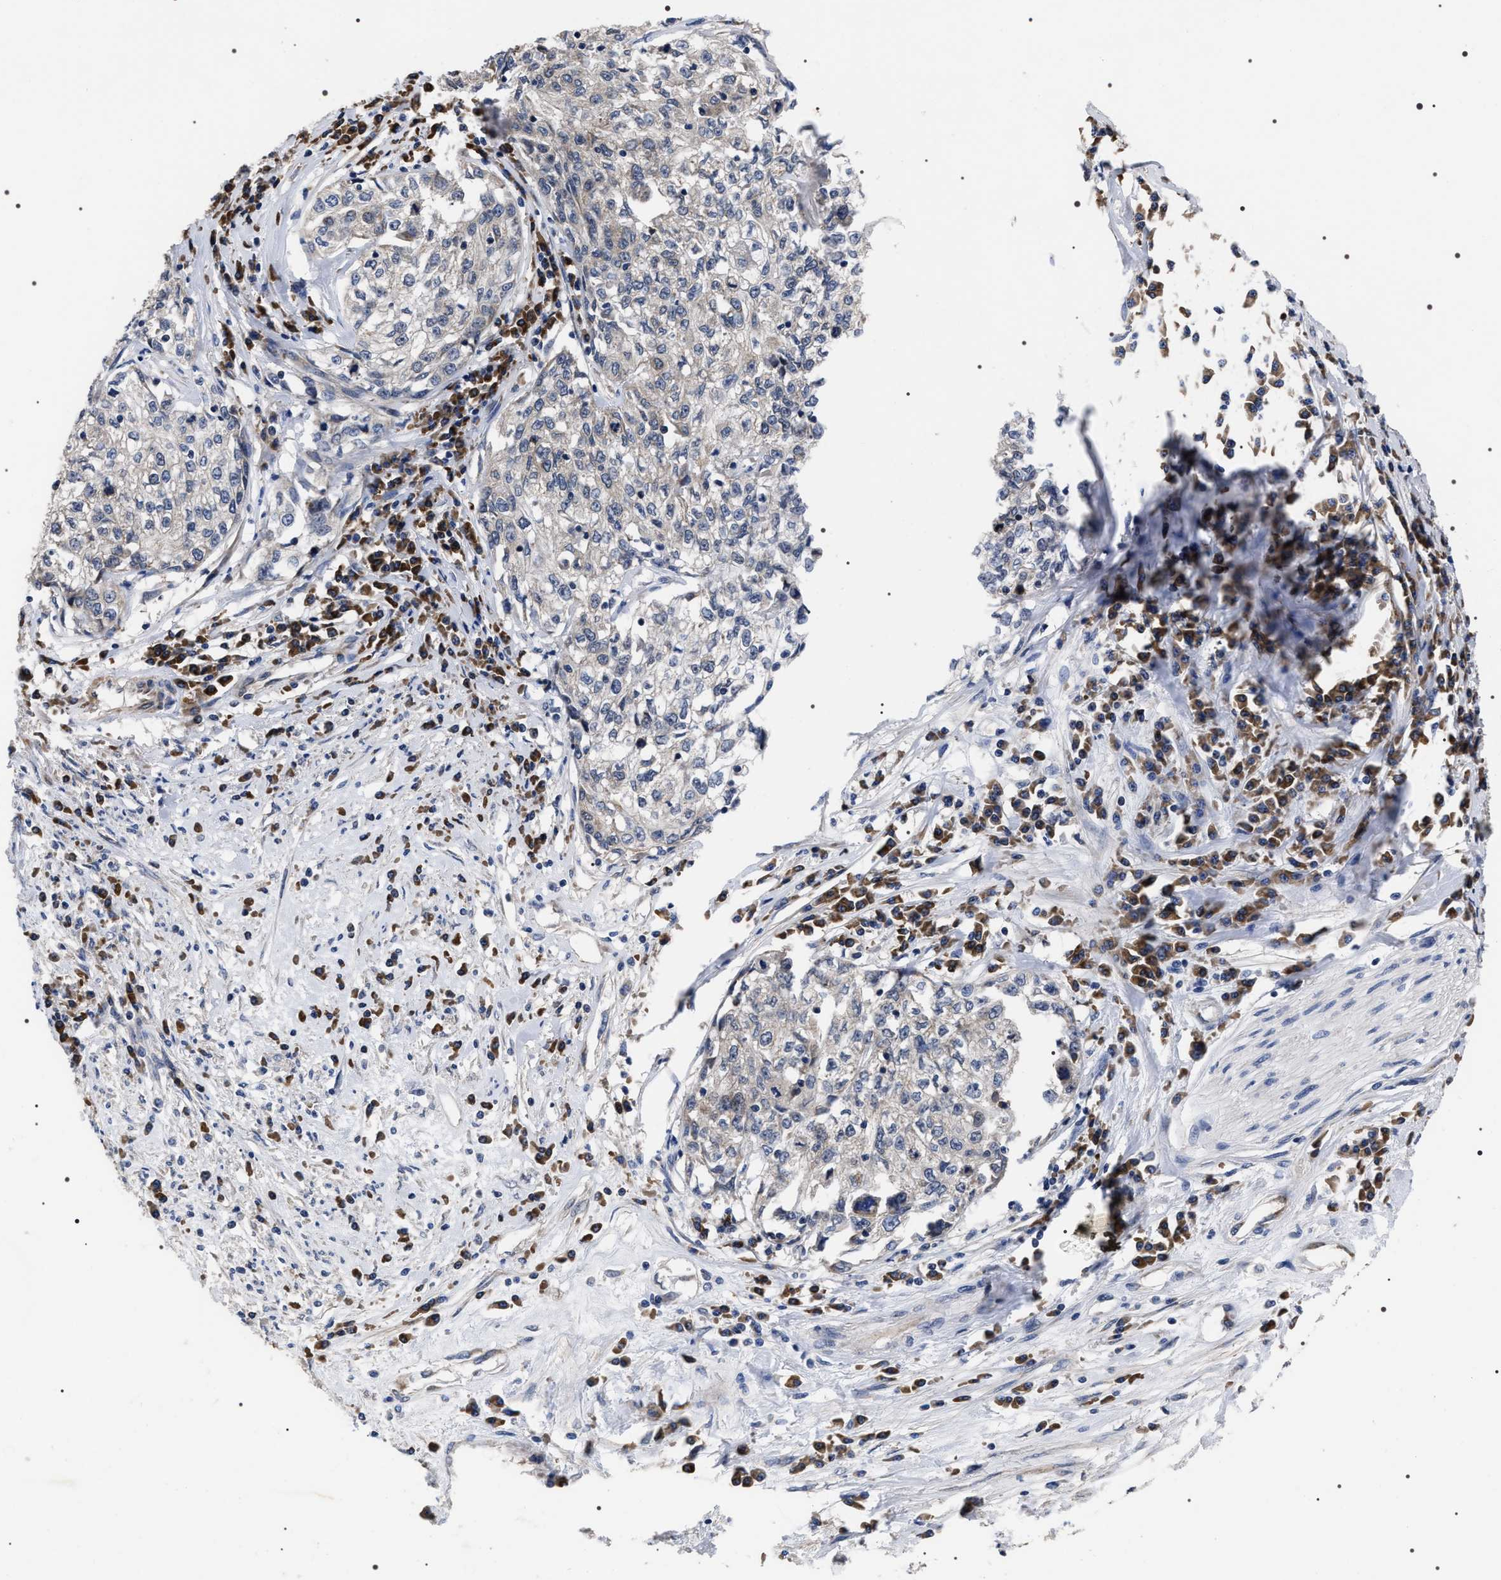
{"staining": {"intensity": "negative", "quantity": "none", "location": "none"}, "tissue": "cervical cancer", "cell_type": "Tumor cells", "image_type": "cancer", "snomed": [{"axis": "morphology", "description": "Squamous cell carcinoma, NOS"}, {"axis": "topography", "description": "Cervix"}], "caption": "Immunohistochemical staining of human cervical squamous cell carcinoma demonstrates no significant positivity in tumor cells.", "gene": "MIS18A", "patient": {"sex": "female", "age": 57}}